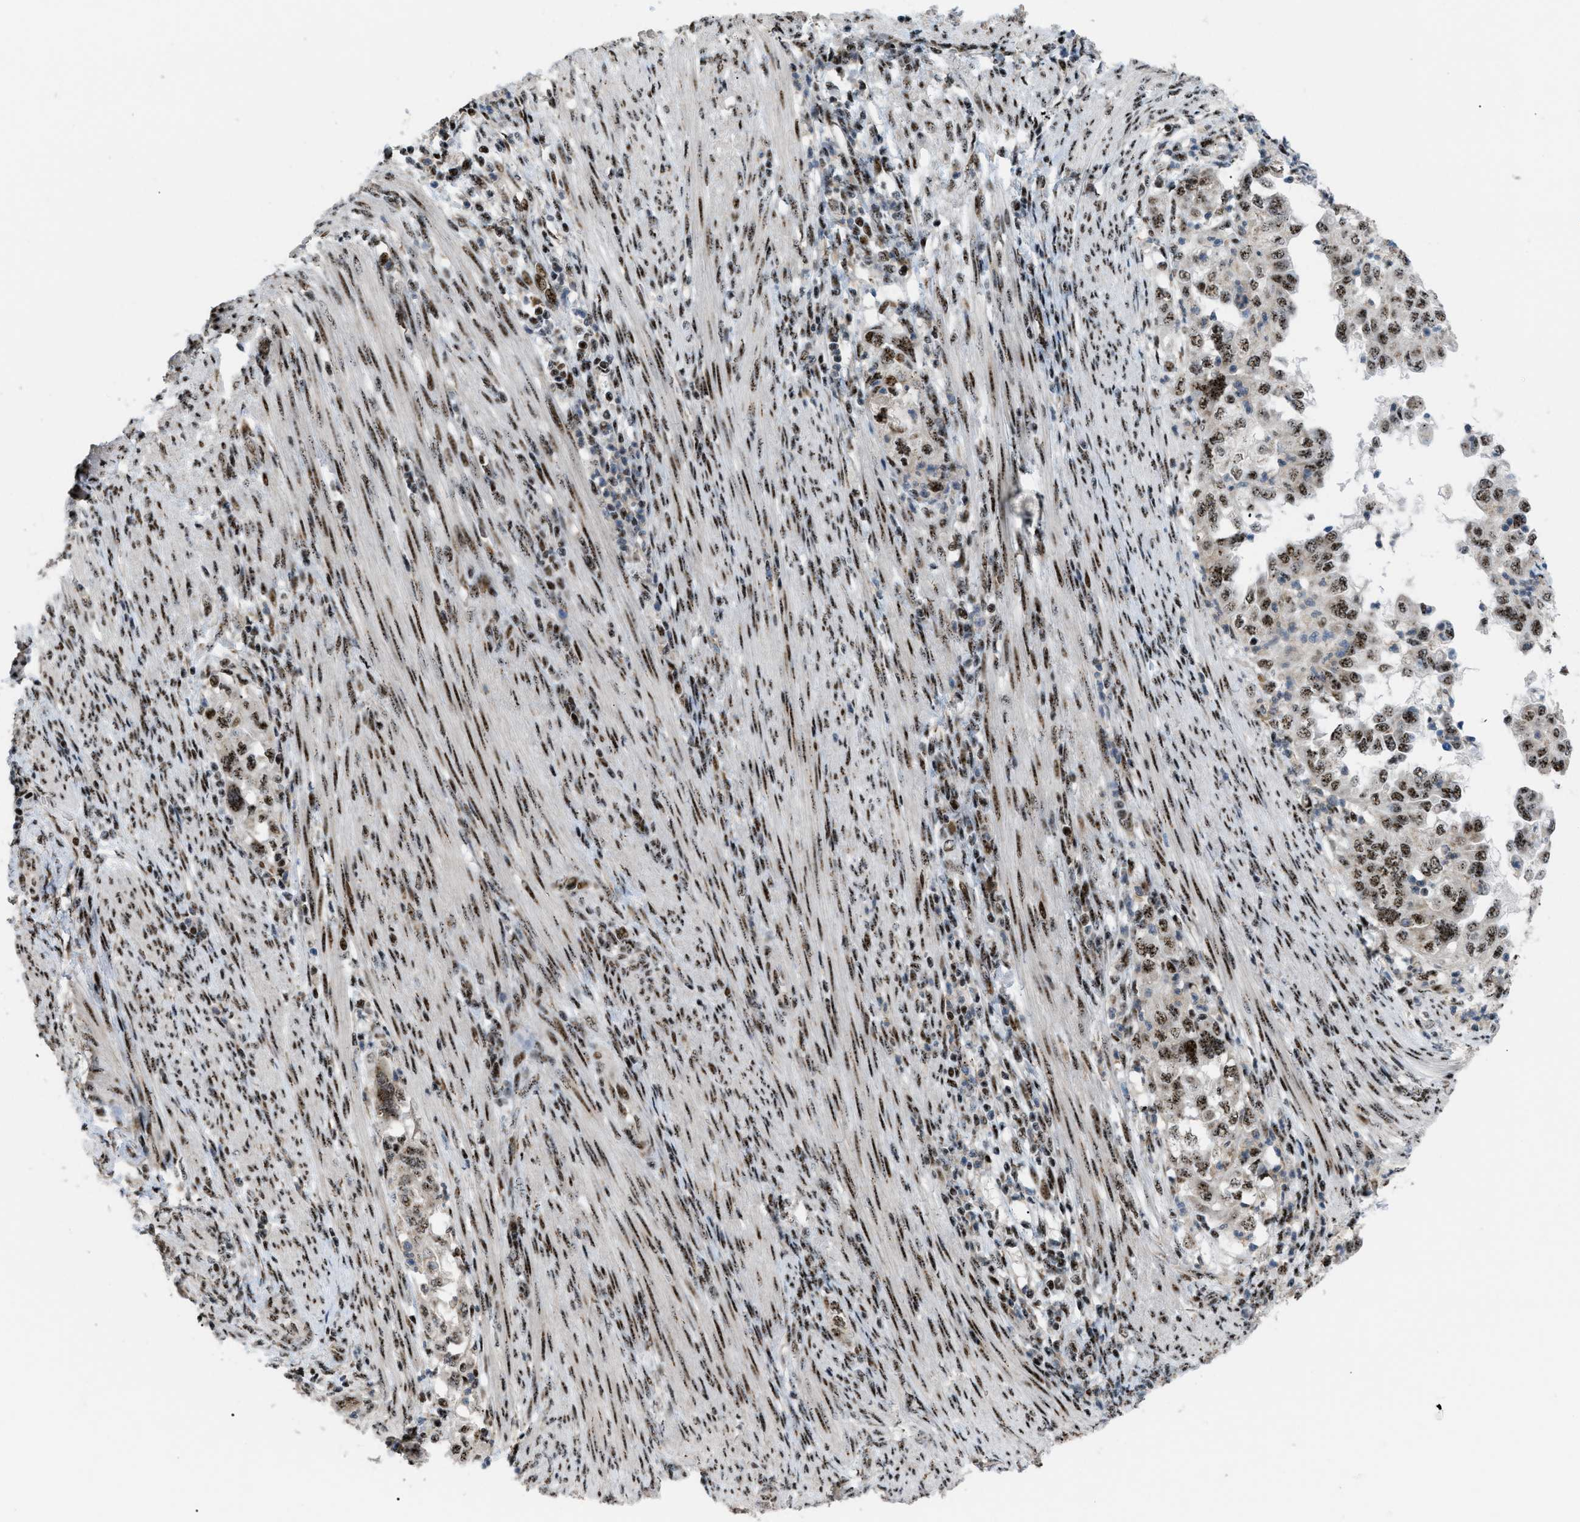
{"staining": {"intensity": "strong", "quantity": ">75%", "location": "nuclear"}, "tissue": "endometrial cancer", "cell_type": "Tumor cells", "image_type": "cancer", "snomed": [{"axis": "morphology", "description": "Adenocarcinoma, NOS"}, {"axis": "topography", "description": "Endometrium"}], "caption": "The immunohistochemical stain highlights strong nuclear expression in tumor cells of adenocarcinoma (endometrial) tissue. (Stains: DAB in brown, nuclei in blue, Microscopy: brightfield microscopy at high magnification).", "gene": "CDR2", "patient": {"sex": "female", "age": 85}}